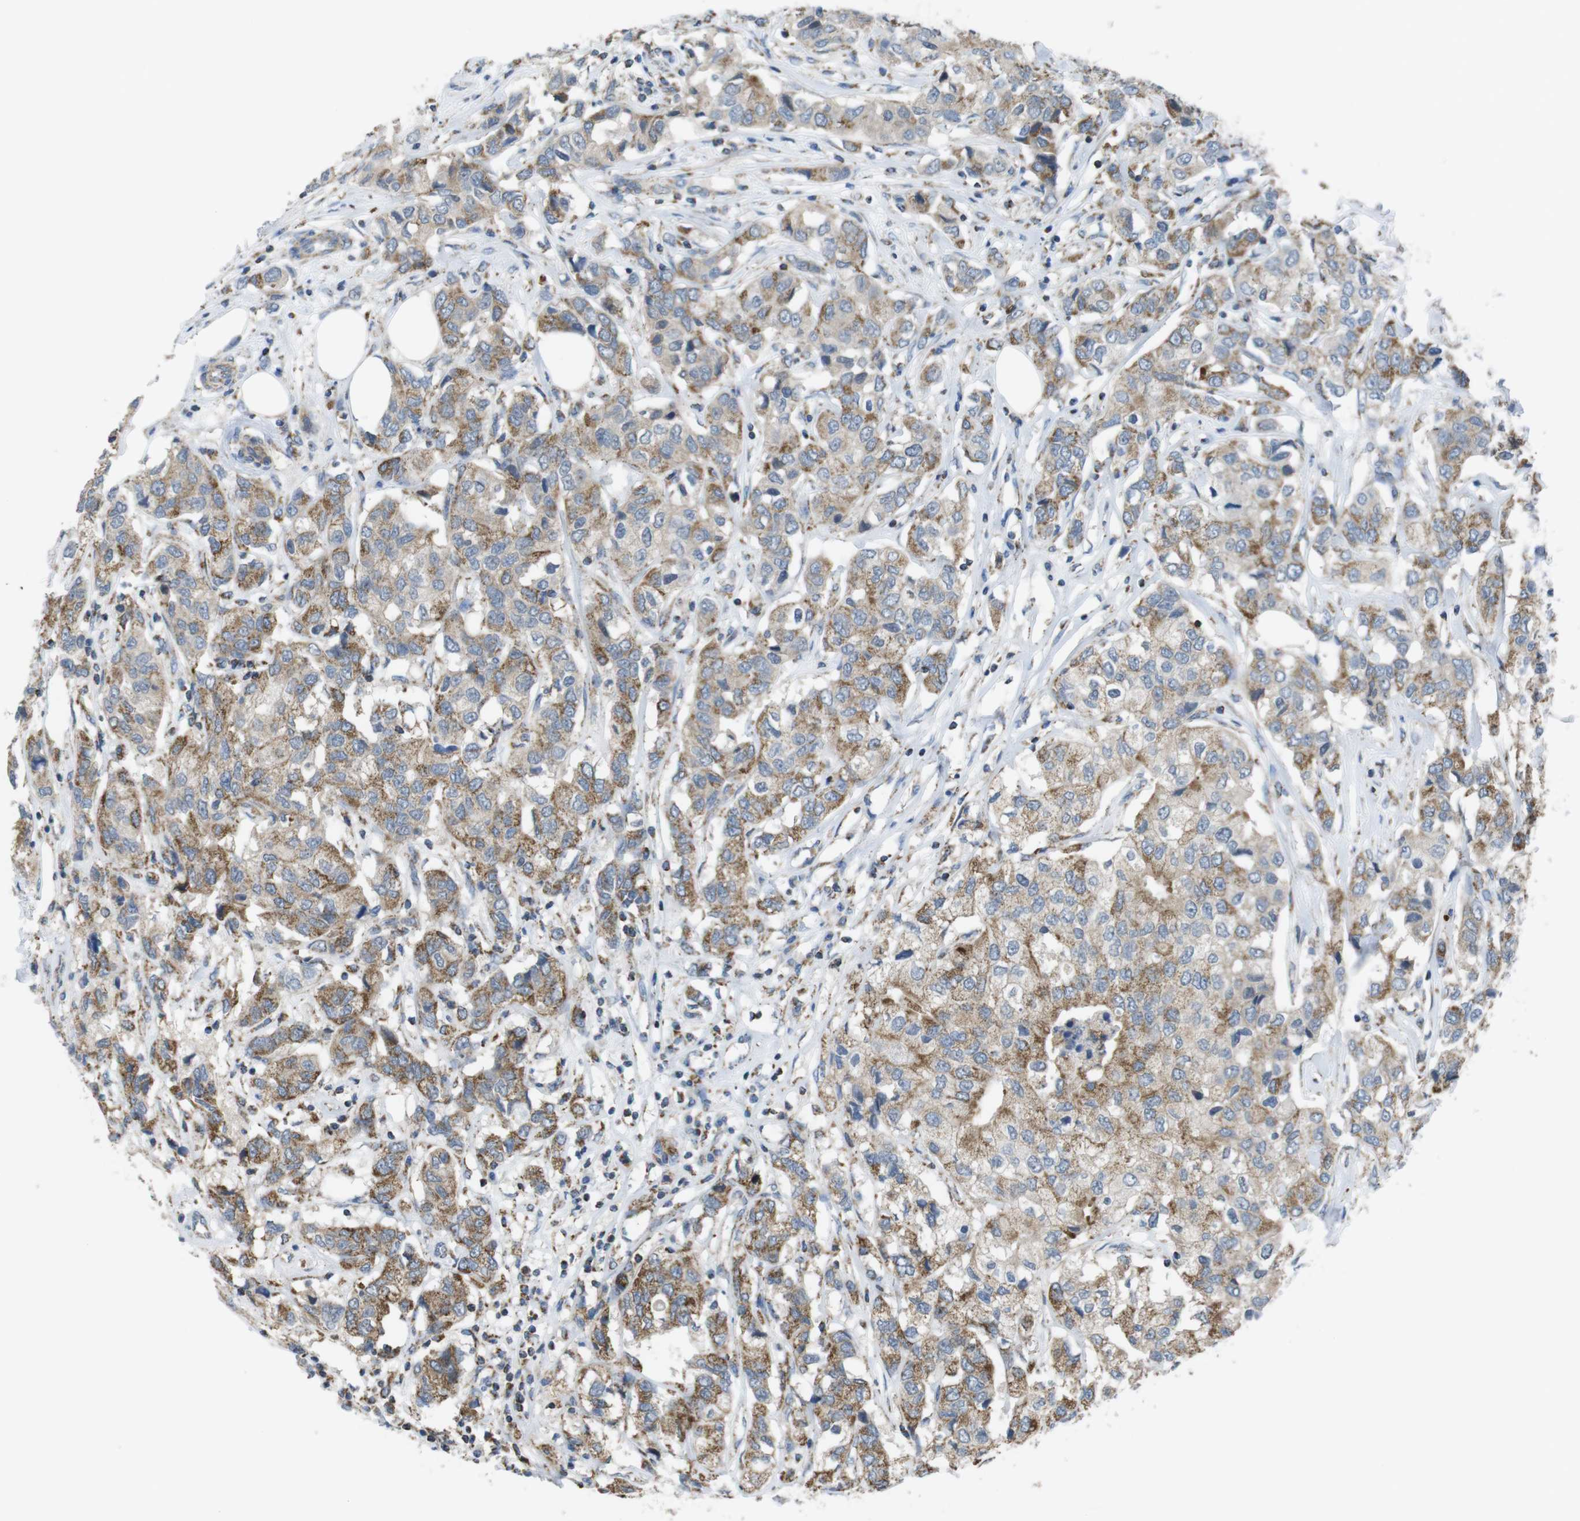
{"staining": {"intensity": "moderate", "quantity": ">75%", "location": "cytoplasmic/membranous"}, "tissue": "breast cancer", "cell_type": "Tumor cells", "image_type": "cancer", "snomed": [{"axis": "morphology", "description": "Duct carcinoma"}, {"axis": "topography", "description": "Breast"}], "caption": "Immunohistochemical staining of breast invasive ductal carcinoma shows moderate cytoplasmic/membranous protein positivity in about >75% of tumor cells.", "gene": "GRIK2", "patient": {"sex": "female", "age": 80}}